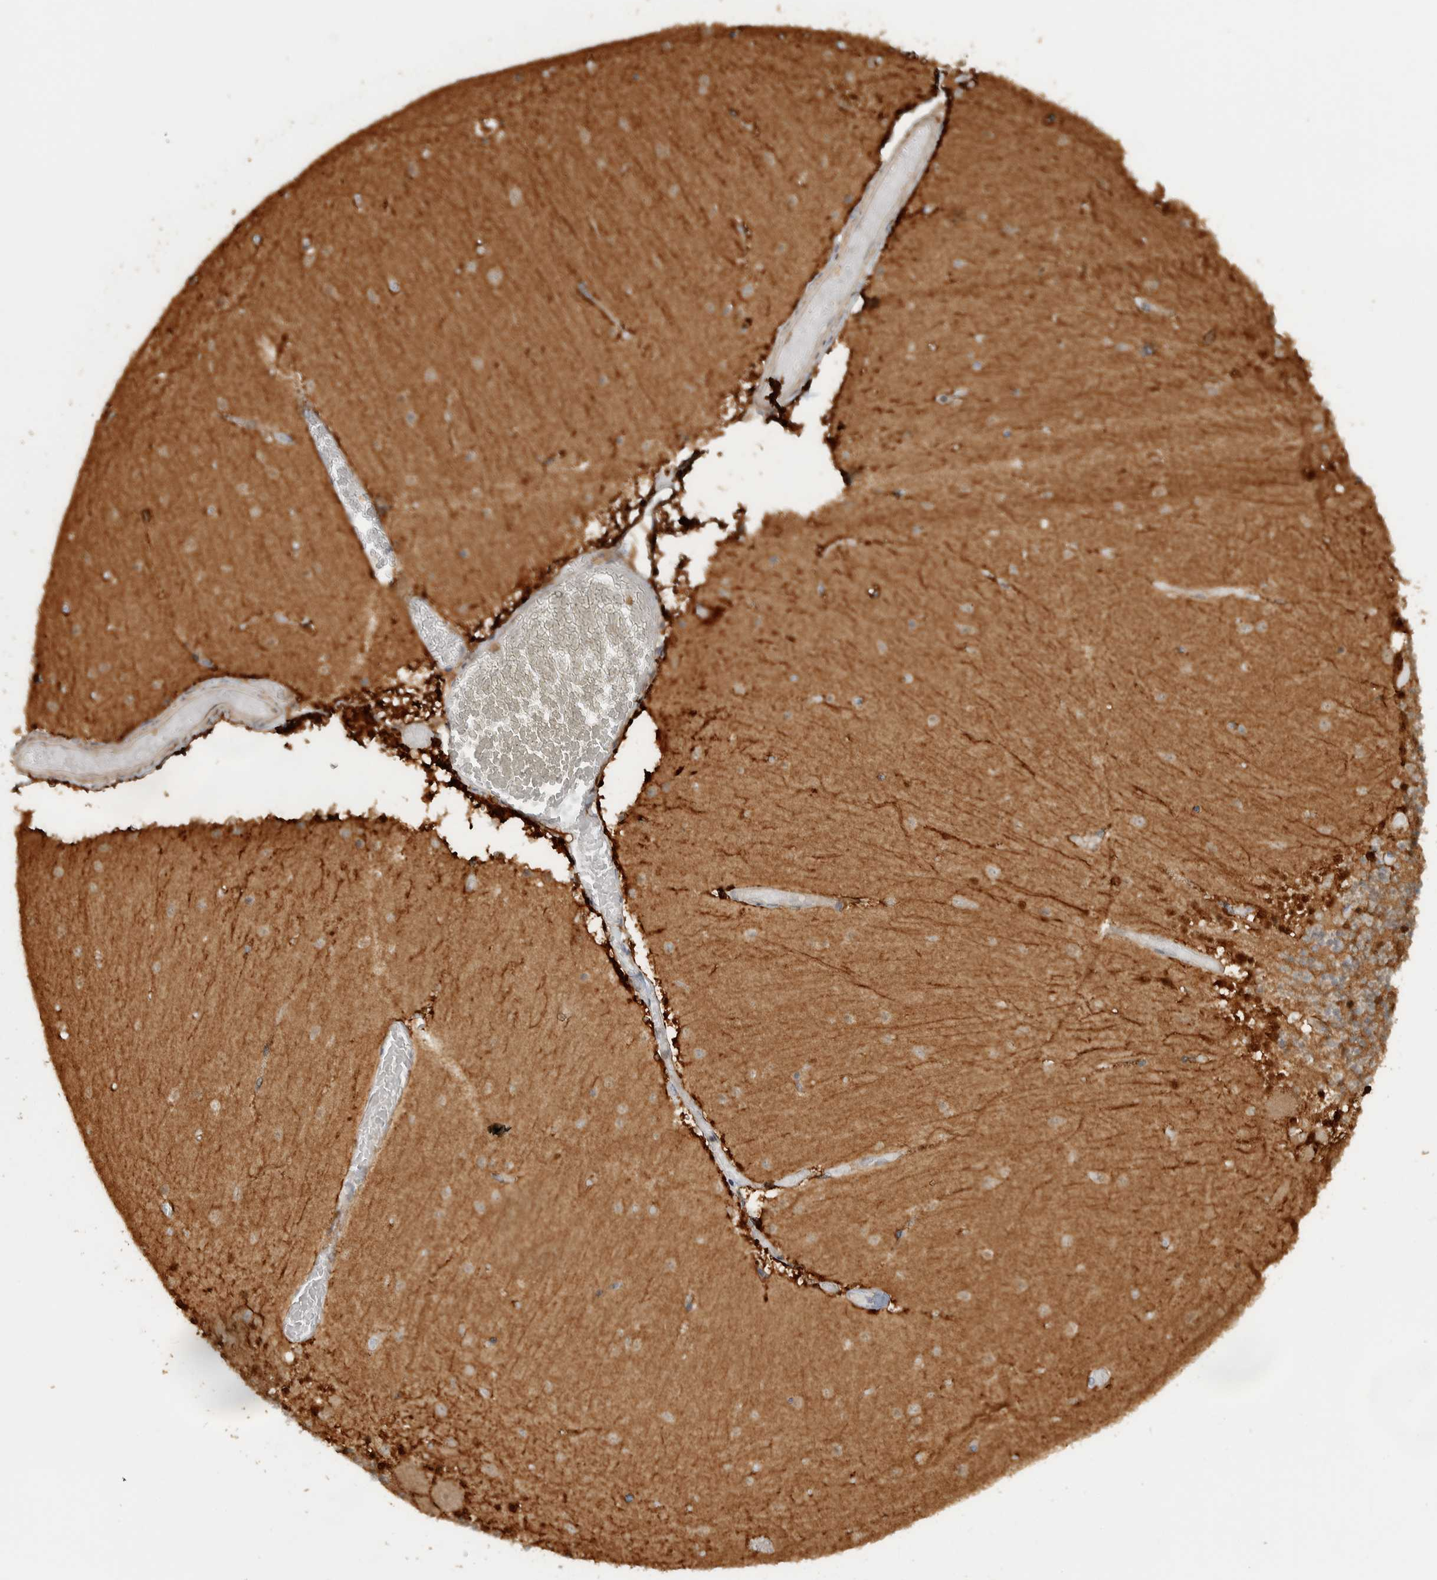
{"staining": {"intensity": "strong", "quantity": ">75%", "location": "cytoplasmic/membranous"}, "tissue": "cerebellum", "cell_type": "Cells in granular layer", "image_type": "normal", "snomed": [{"axis": "morphology", "description": "Normal tissue, NOS"}, {"axis": "topography", "description": "Cerebellum"}], "caption": "Immunohistochemical staining of normal human cerebellum exhibits >75% levels of strong cytoplasmic/membranous protein expression in approximately >75% of cells in granular layer.", "gene": "CNTROB", "patient": {"sex": "female", "age": 28}}